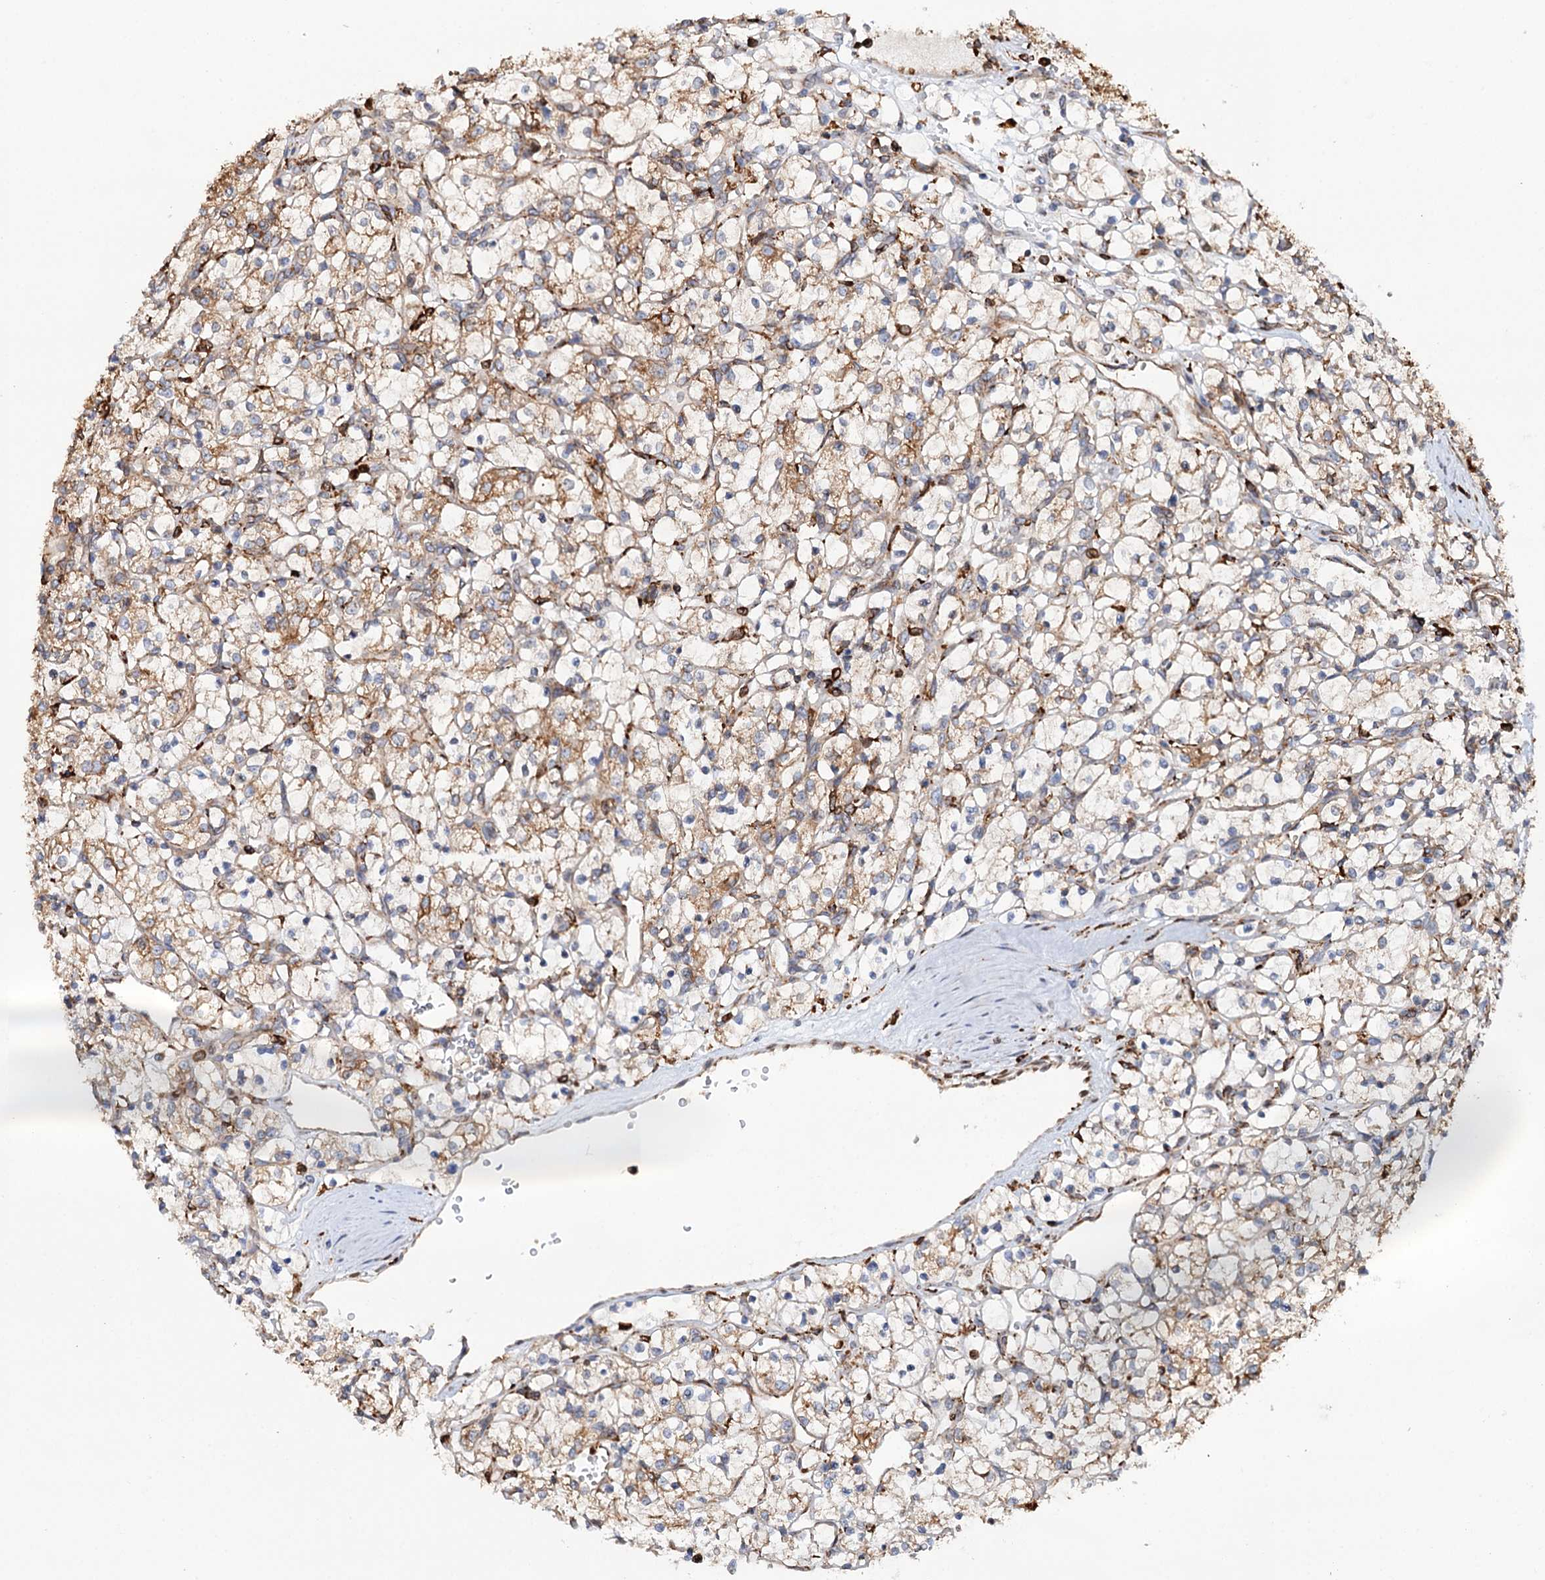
{"staining": {"intensity": "moderate", "quantity": ">75%", "location": "cytoplasmic/membranous"}, "tissue": "renal cancer", "cell_type": "Tumor cells", "image_type": "cancer", "snomed": [{"axis": "morphology", "description": "Adenocarcinoma, NOS"}, {"axis": "topography", "description": "Kidney"}], "caption": "High-magnification brightfield microscopy of renal cancer (adenocarcinoma) stained with DAB (brown) and counterstained with hematoxylin (blue). tumor cells exhibit moderate cytoplasmic/membranous expression is seen in about>75% of cells.", "gene": "ERP29", "patient": {"sex": "female", "age": 69}}